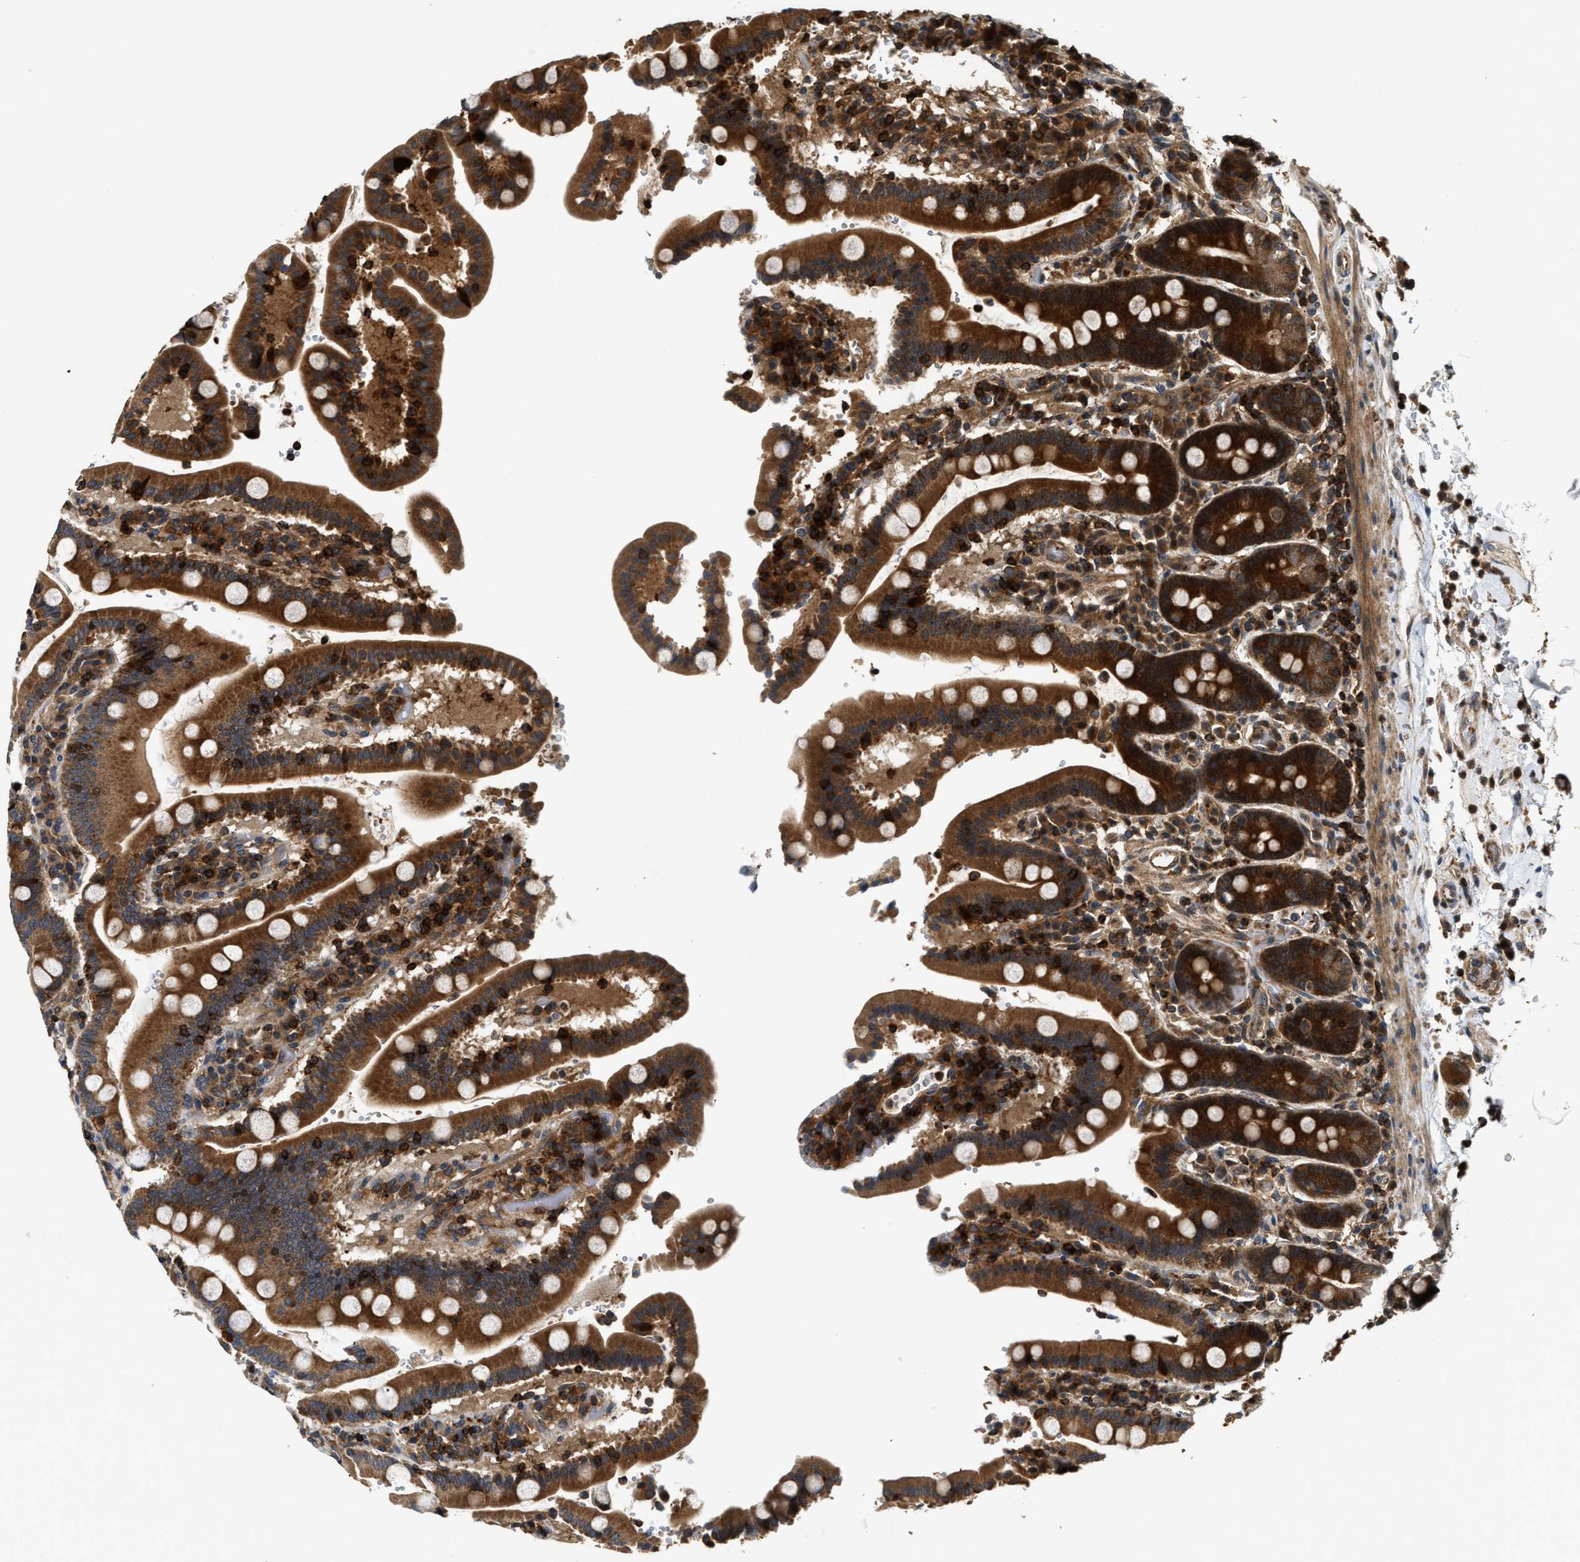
{"staining": {"intensity": "strong", "quantity": ">75%", "location": "cytoplasmic/membranous"}, "tissue": "duodenum", "cell_type": "Glandular cells", "image_type": "normal", "snomed": [{"axis": "morphology", "description": "Normal tissue, NOS"}, {"axis": "topography", "description": "Small intestine, NOS"}], "caption": "IHC histopathology image of normal duodenum stained for a protein (brown), which exhibits high levels of strong cytoplasmic/membranous expression in about >75% of glandular cells.", "gene": "SNX5", "patient": {"sex": "female", "age": 71}}